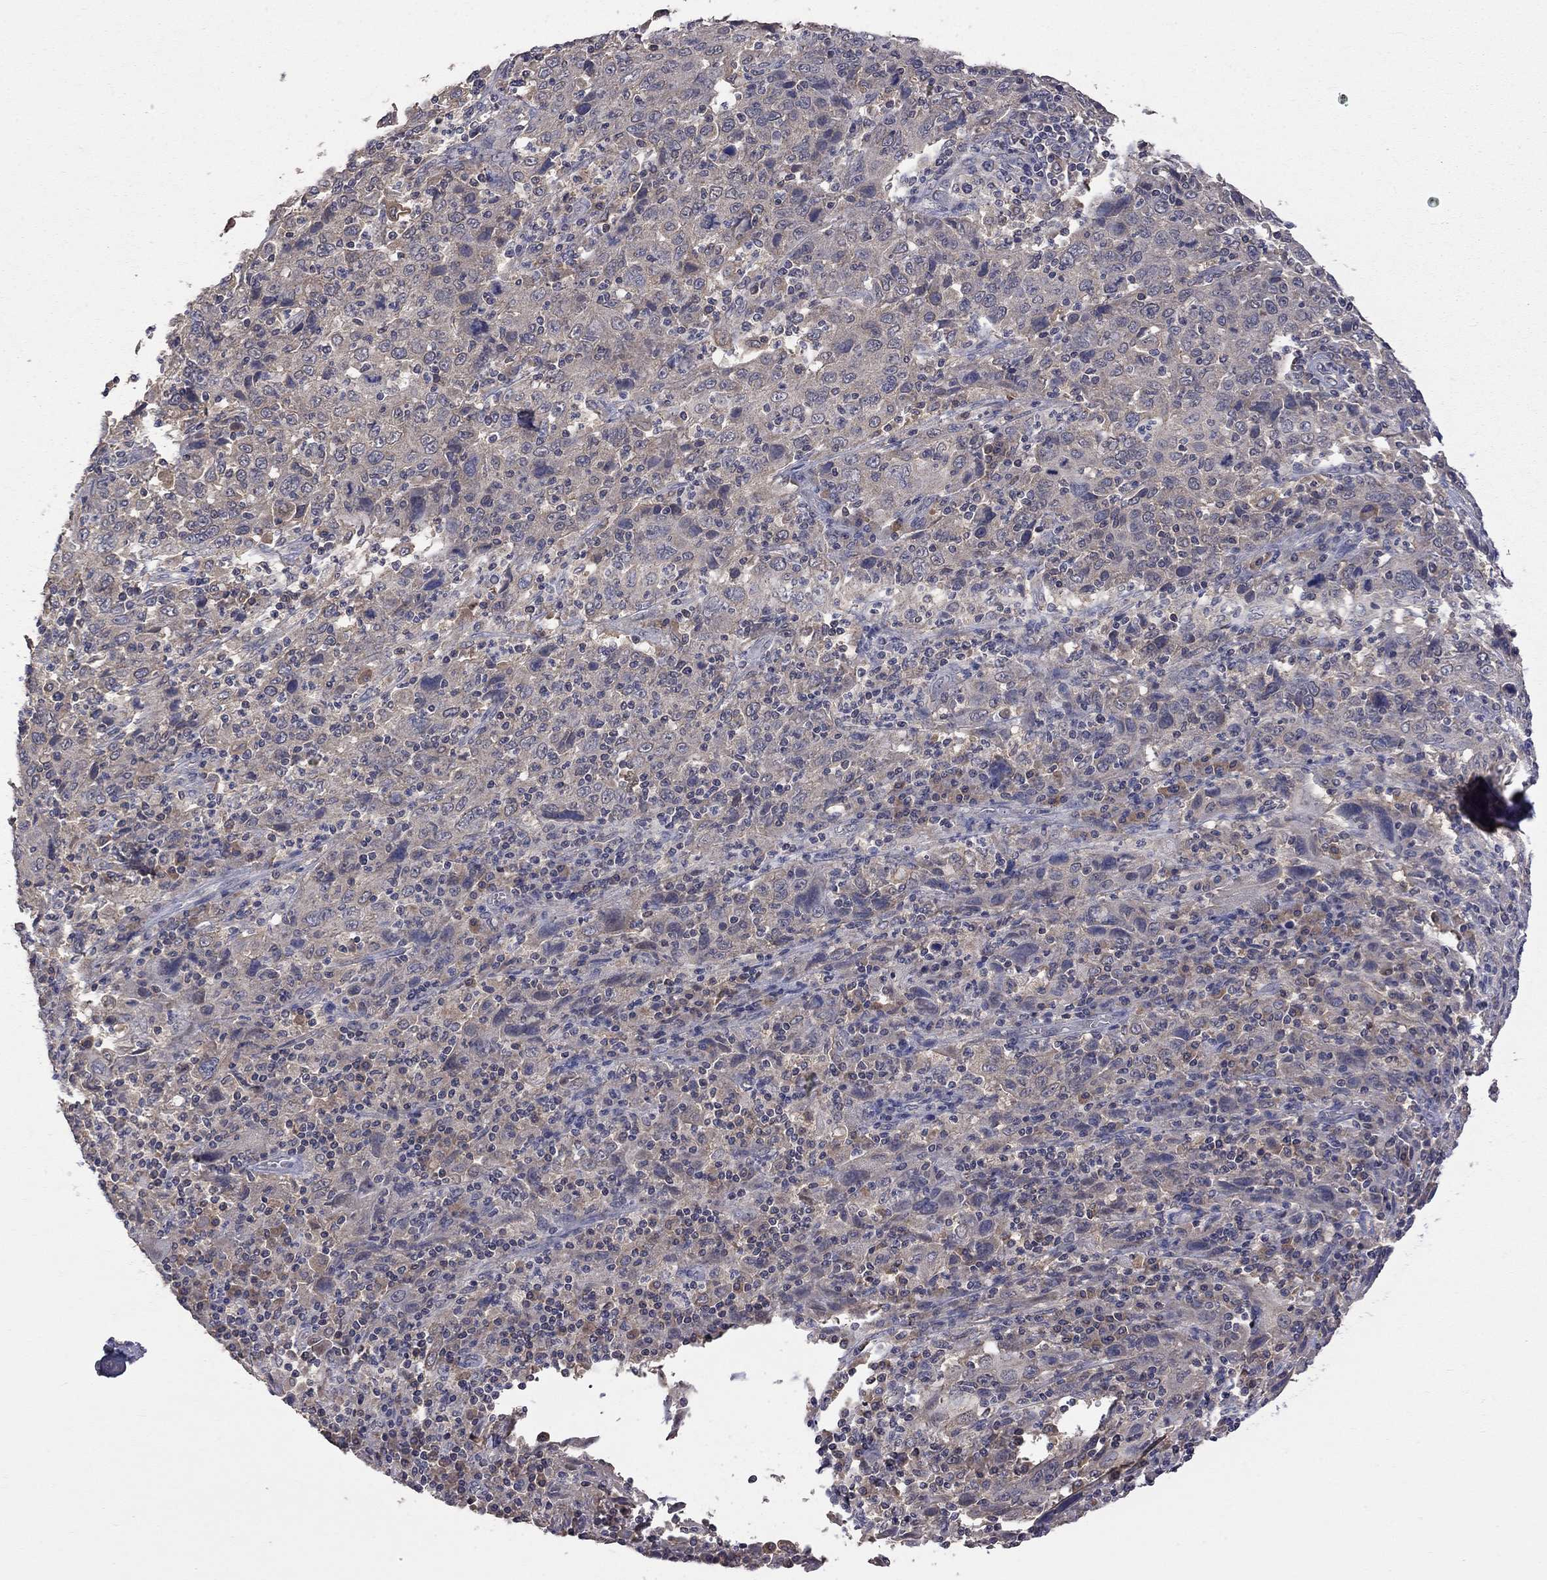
{"staining": {"intensity": "weak", "quantity": "25%-75%", "location": "cytoplasmic/membranous"}, "tissue": "cervical cancer", "cell_type": "Tumor cells", "image_type": "cancer", "snomed": [{"axis": "morphology", "description": "Squamous cell carcinoma, NOS"}, {"axis": "topography", "description": "Cervix"}], "caption": "Tumor cells reveal low levels of weak cytoplasmic/membranous staining in approximately 25%-75% of cells in cervical squamous cell carcinoma.", "gene": "HTR6", "patient": {"sex": "female", "age": 46}}